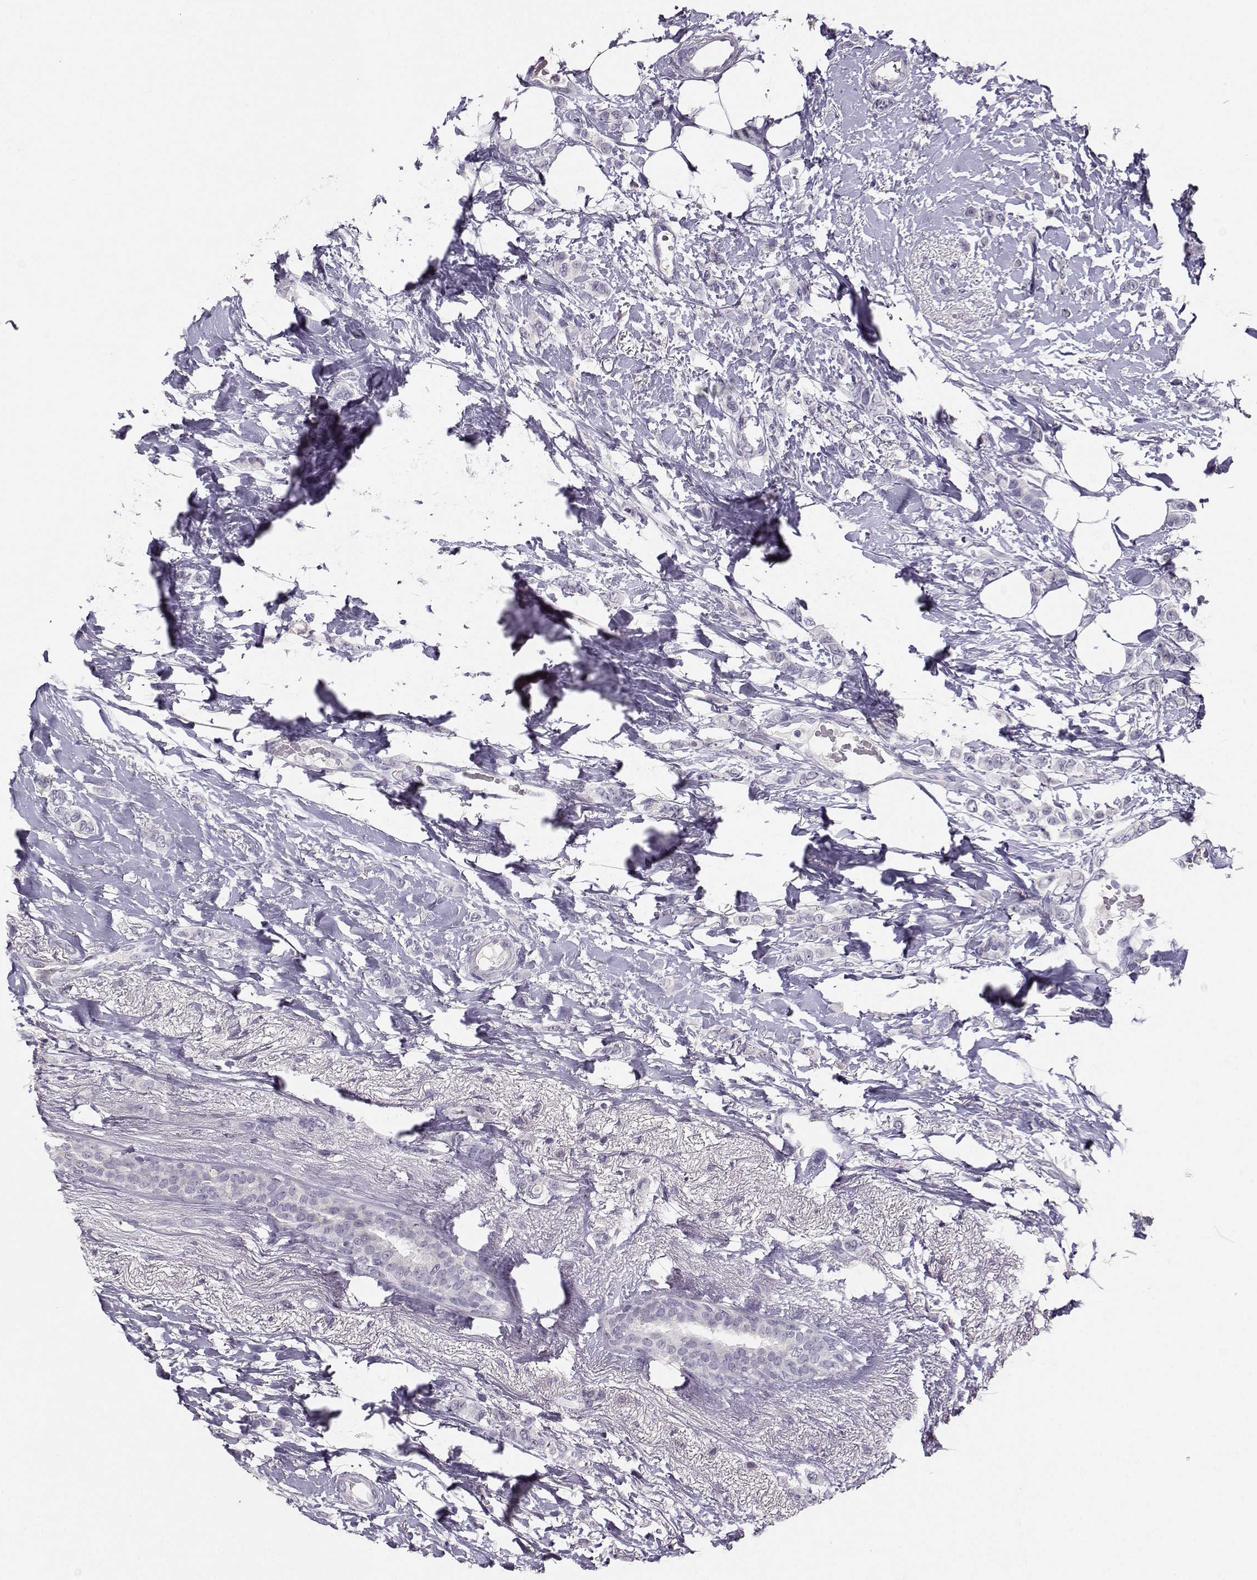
{"staining": {"intensity": "negative", "quantity": "none", "location": "none"}, "tissue": "breast cancer", "cell_type": "Tumor cells", "image_type": "cancer", "snomed": [{"axis": "morphology", "description": "Lobular carcinoma"}, {"axis": "topography", "description": "Breast"}], "caption": "Immunohistochemical staining of breast cancer (lobular carcinoma) shows no significant positivity in tumor cells.", "gene": "PKP2", "patient": {"sex": "female", "age": 66}}